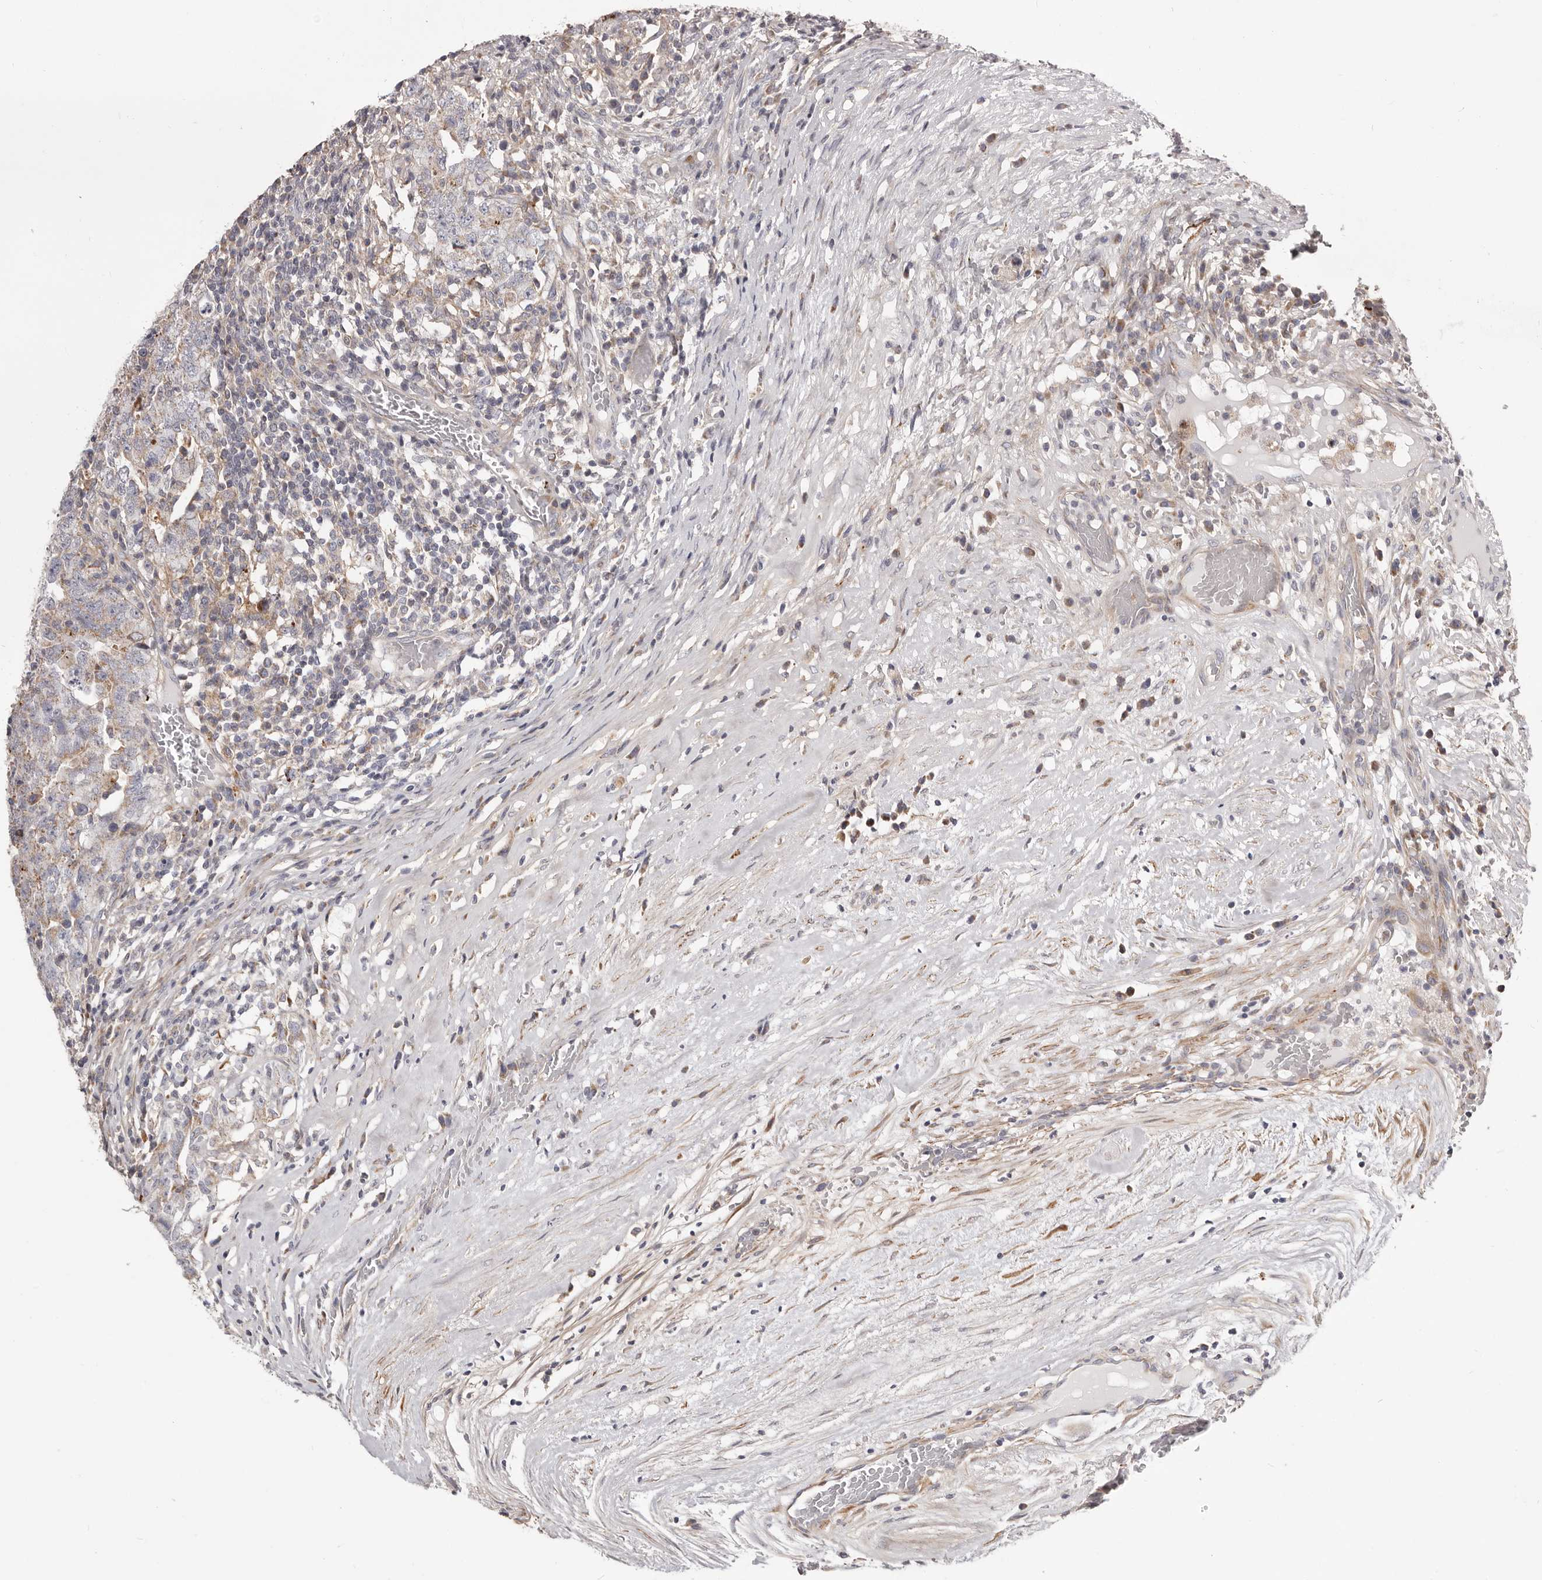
{"staining": {"intensity": "weak", "quantity": ">75%", "location": "cytoplasmic/membranous"}, "tissue": "testis cancer", "cell_type": "Tumor cells", "image_type": "cancer", "snomed": [{"axis": "morphology", "description": "Carcinoma, Embryonal, NOS"}, {"axis": "topography", "description": "Testis"}], "caption": "Human testis cancer stained for a protein (brown) exhibits weak cytoplasmic/membranous positive expression in approximately >75% of tumor cells.", "gene": "MRPS10", "patient": {"sex": "male", "age": 26}}